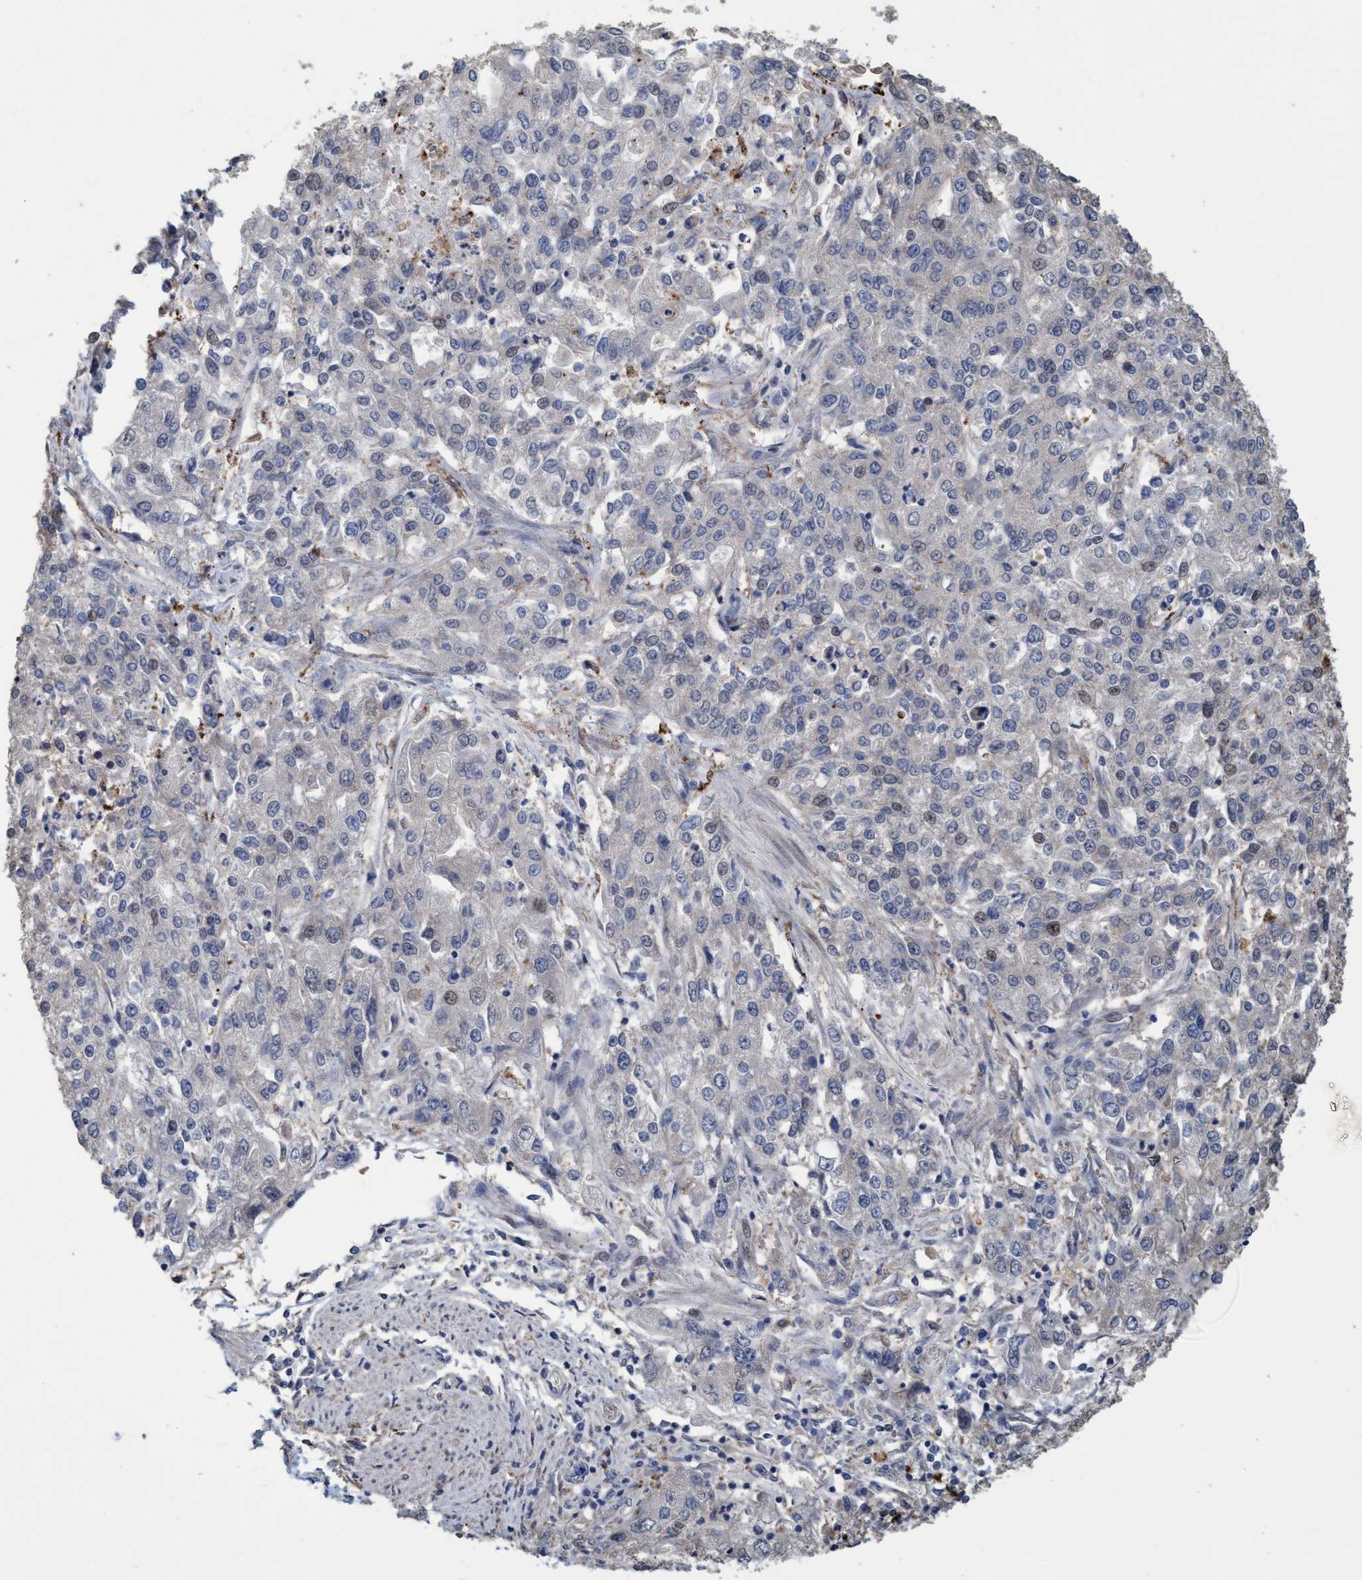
{"staining": {"intensity": "negative", "quantity": "none", "location": "none"}, "tissue": "endometrial cancer", "cell_type": "Tumor cells", "image_type": "cancer", "snomed": [{"axis": "morphology", "description": "Adenocarcinoma, NOS"}, {"axis": "topography", "description": "Endometrium"}], "caption": "Tumor cells show no significant protein staining in endometrial cancer.", "gene": "BBS9", "patient": {"sex": "female", "age": 49}}